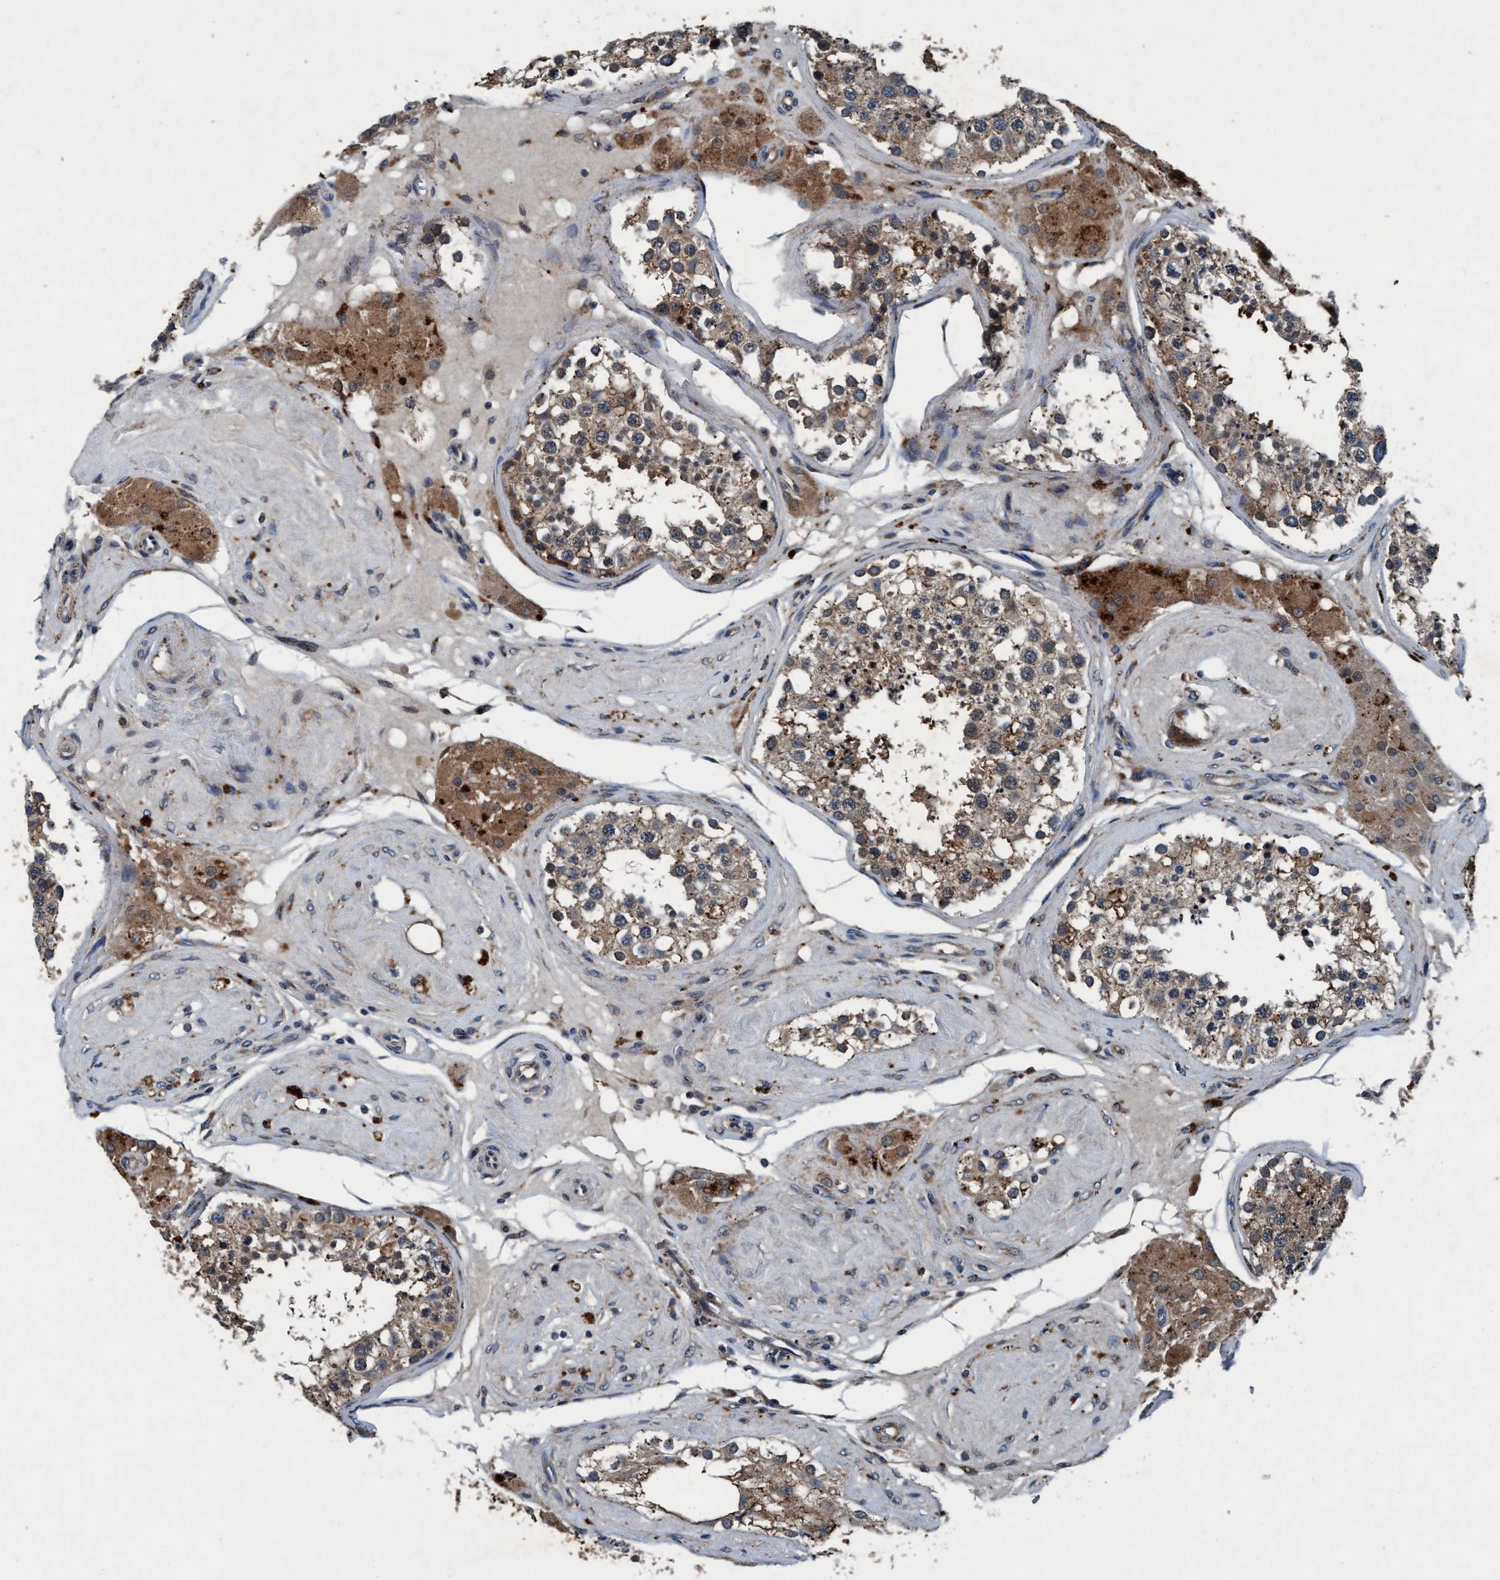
{"staining": {"intensity": "moderate", "quantity": ">75%", "location": "cytoplasmic/membranous"}, "tissue": "testis", "cell_type": "Cells in seminiferous ducts", "image_type": "normal", "snomed": [{"axis": "morphology", "description": "Normal tissue, NOS"}, {"axis": "topography", "description": "Testis"}], "caption": "Immunohistochemistry (DAB (3,3'-diaminobenzidine)) staining of normal testis shows moderate cytoplasmic/membranous protein expression in about >75% of cells in seminiferous ducts.", "gene": "AKT1S1", "patient": {"sex": "male", "age": 68}}